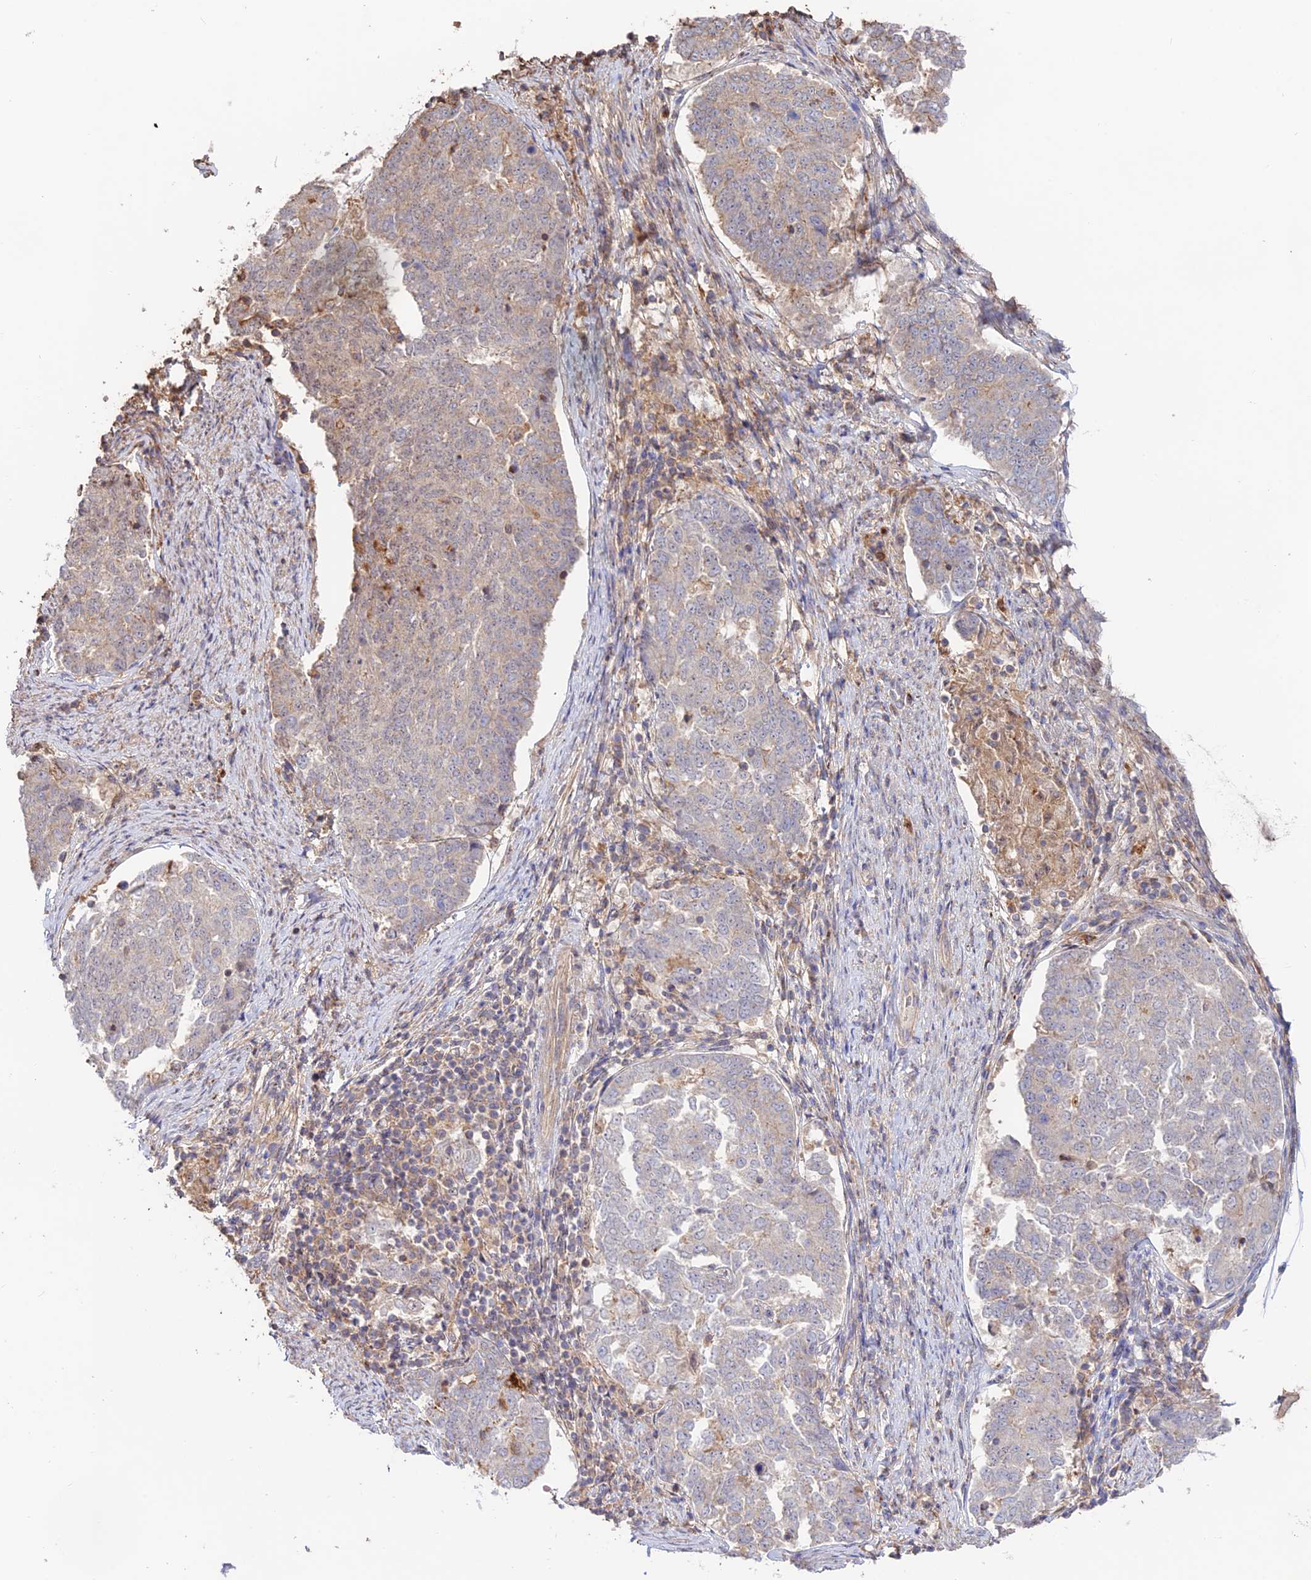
{"staining": {"intensity": "weak", "quantity": "<25%", "location": "cytoplasmic/membranous"}, "tissue": "endometrial cancer", "cell_type": "Tumor cells", "image_type": "cancer", "snomed": [{"axis": "morphology", "description": "Adenocarcinoma, NOS"}, {"axis": "topography", "description": "Endometrium"}], "caption": "Immunohistochemistry (IHC) of endometrial cancer (adenocarcinoma) demonstrates no expression in tumor cells. (Stains: DAB (3,3'-diaminobenzidine) immunohistochemistry (IHC) with hematoxylin counter stain, Microscopy: brightfield microscopy at high magnification).", "gene": "CLCF1", "patient": {"sex": "female", "age": 80}}